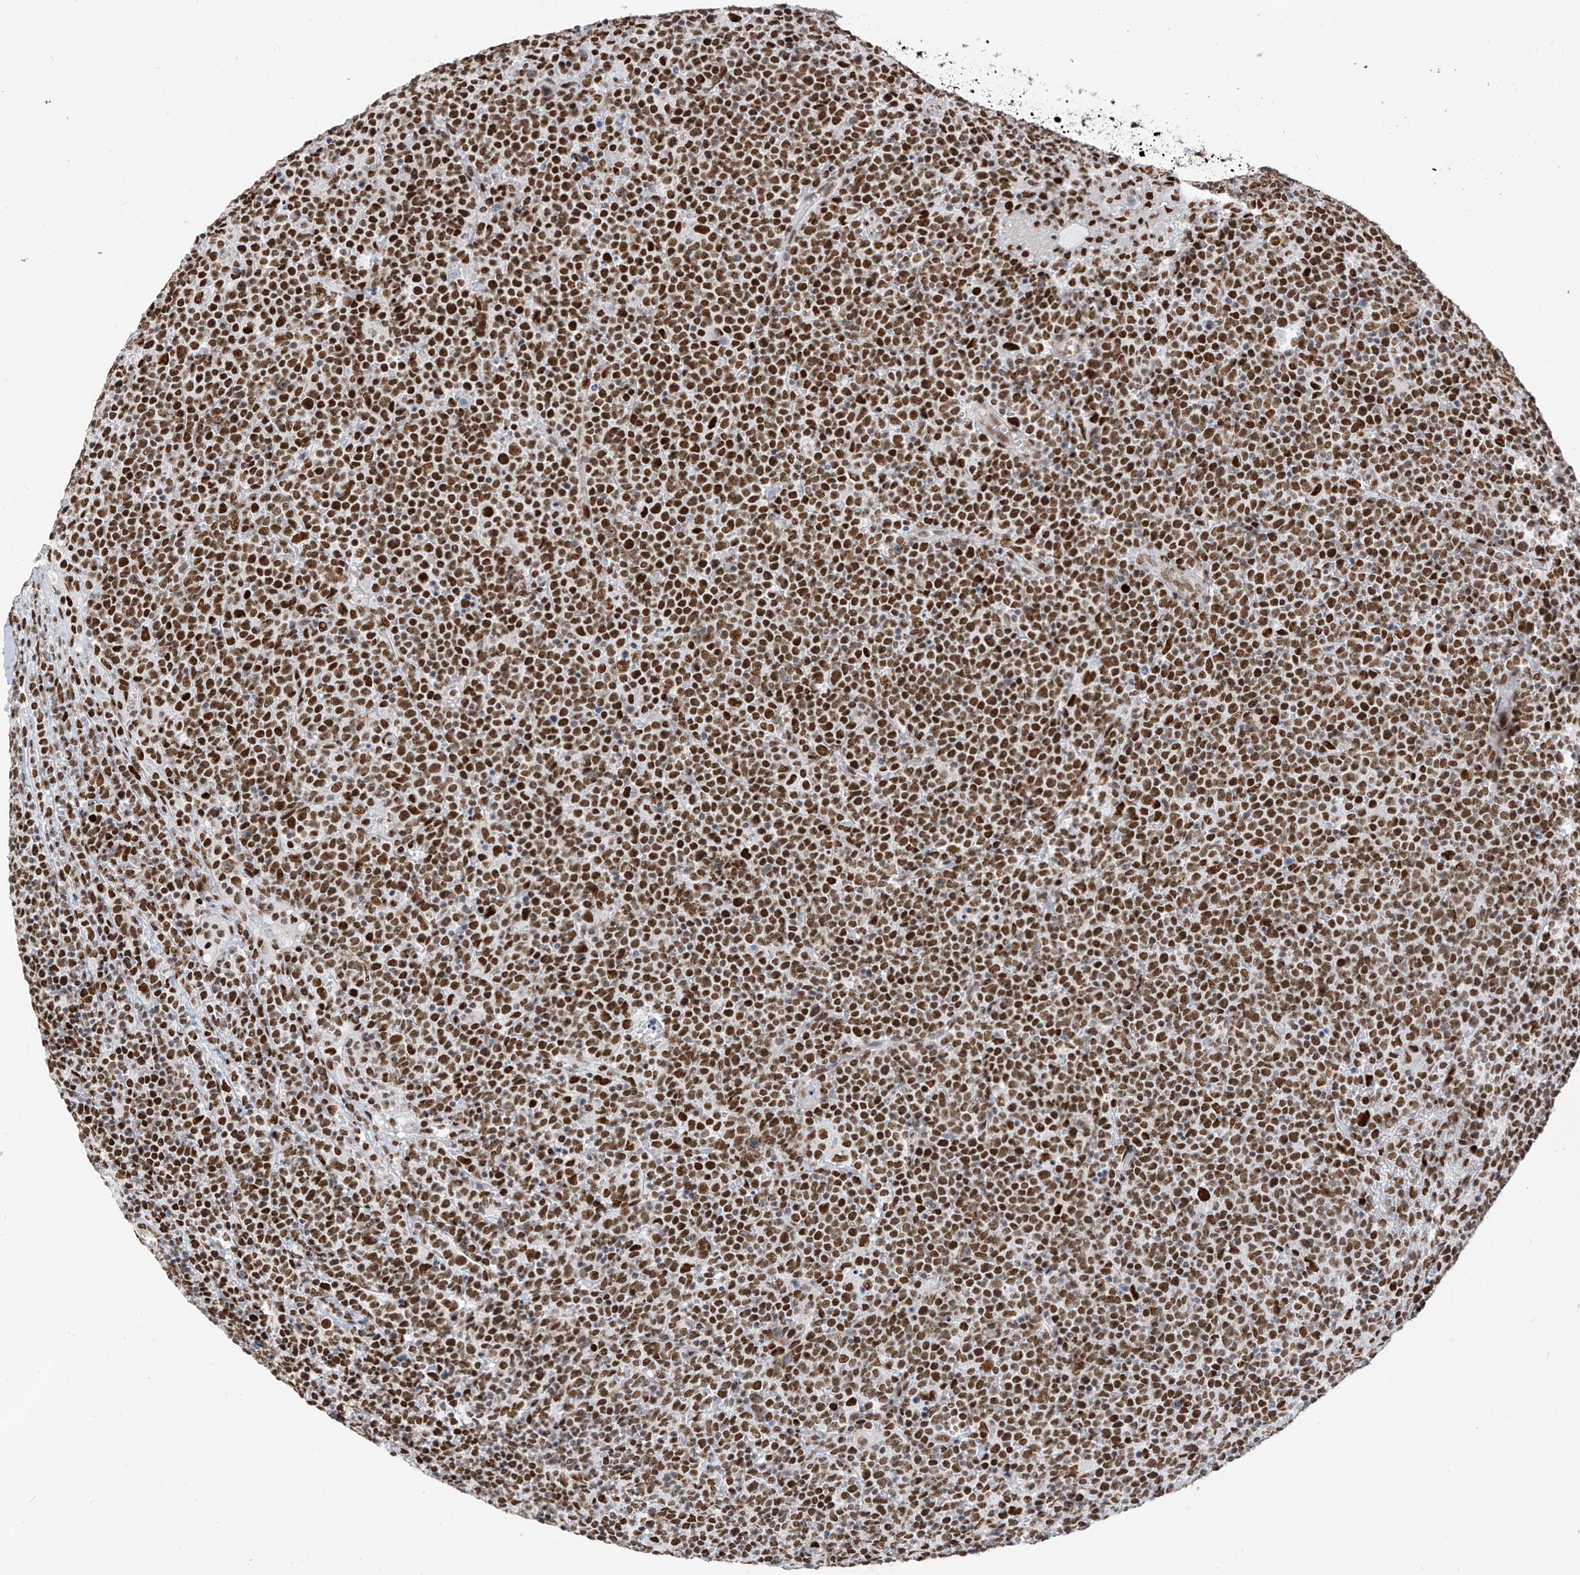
{"staining": {"intensity": "strong", "quantity": ">75%", "location": "nuclear"}, "tissue": "lymphoma", "cell_type": "Tumor cells", "image_type": "cancer", "snomed": [{"axis": "morphology", "description": "Malignant lymphoma, non-Hodgkin's type, High grade"}, {"axis": "topography", "description": "Lymph node"}], "caption": "Immunohistochemistry (IHC) histopathology image of neoplastic tissue: human malignant lymphoma, non-Hodgkin's type (high-grade) stained using IHC shows high levels of strong protein expression localized specifically in the nuclear of tumor cells, appearing as a nuclear brown color.", "gene": "KHSRP", "patient": {"sex": "male", "age": 61}}